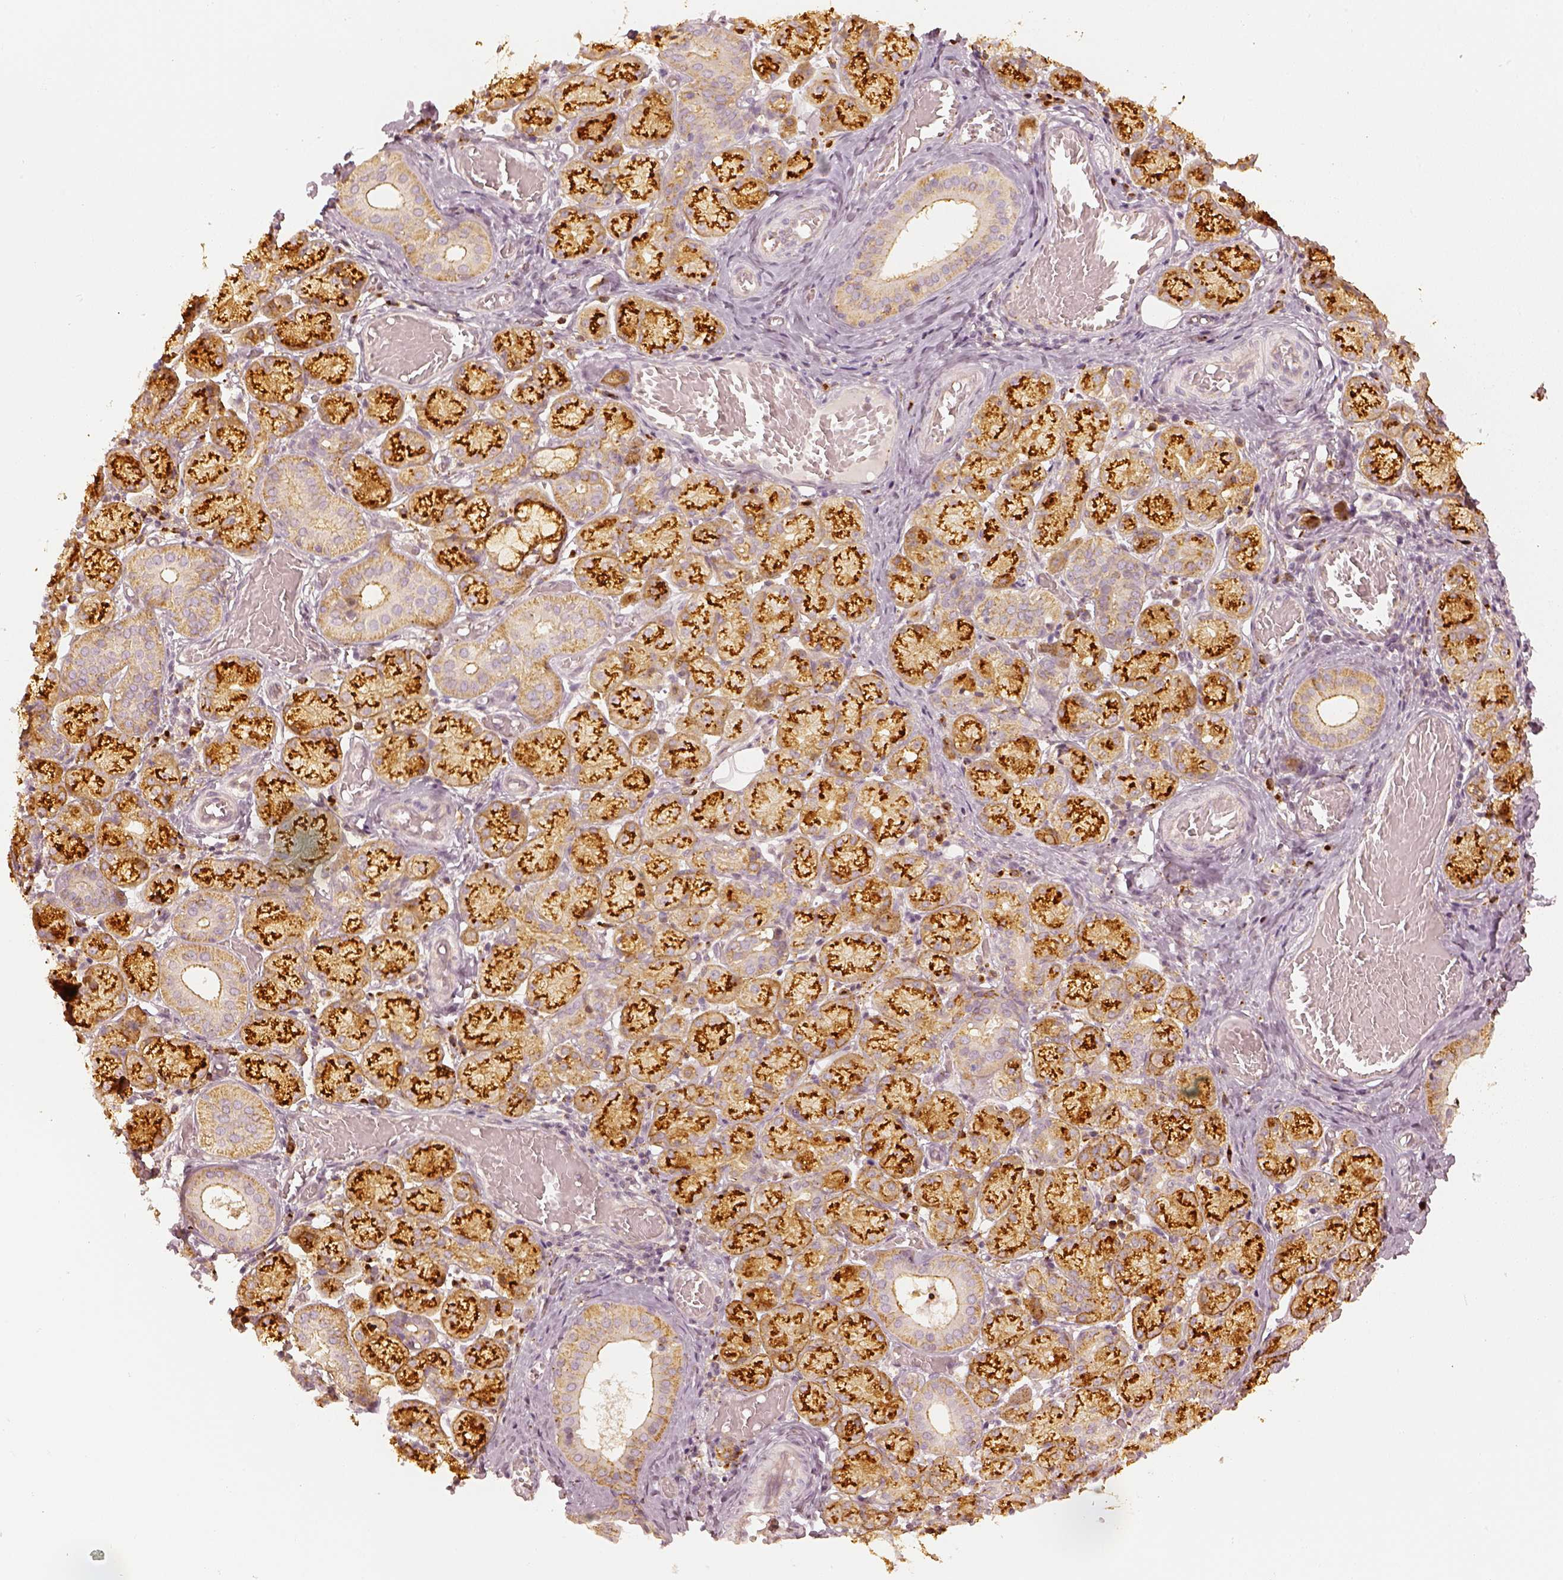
{"staining": {"intensity": "strong", "quantity": ">75%", "location": "cytoplasmic/membranous"}, "tissue": "salivary gland", "cell_type": "Glandular cells", "image_type": "normal", "snomed": [{"axis": "morphology", "description": "Normal tissue, NOS"}, {"axis": "topography", "description": "Salivary gland"}, {"axis": "topography", "description": "Peripheral nerve tissue"}], "caption": "Strong cytoplasmic/membranous expression is identified in about >75% of glandular cells in benign salivary gland.", "gene": "GORASP2", "patient": {"sex": "female", "age": 24}}